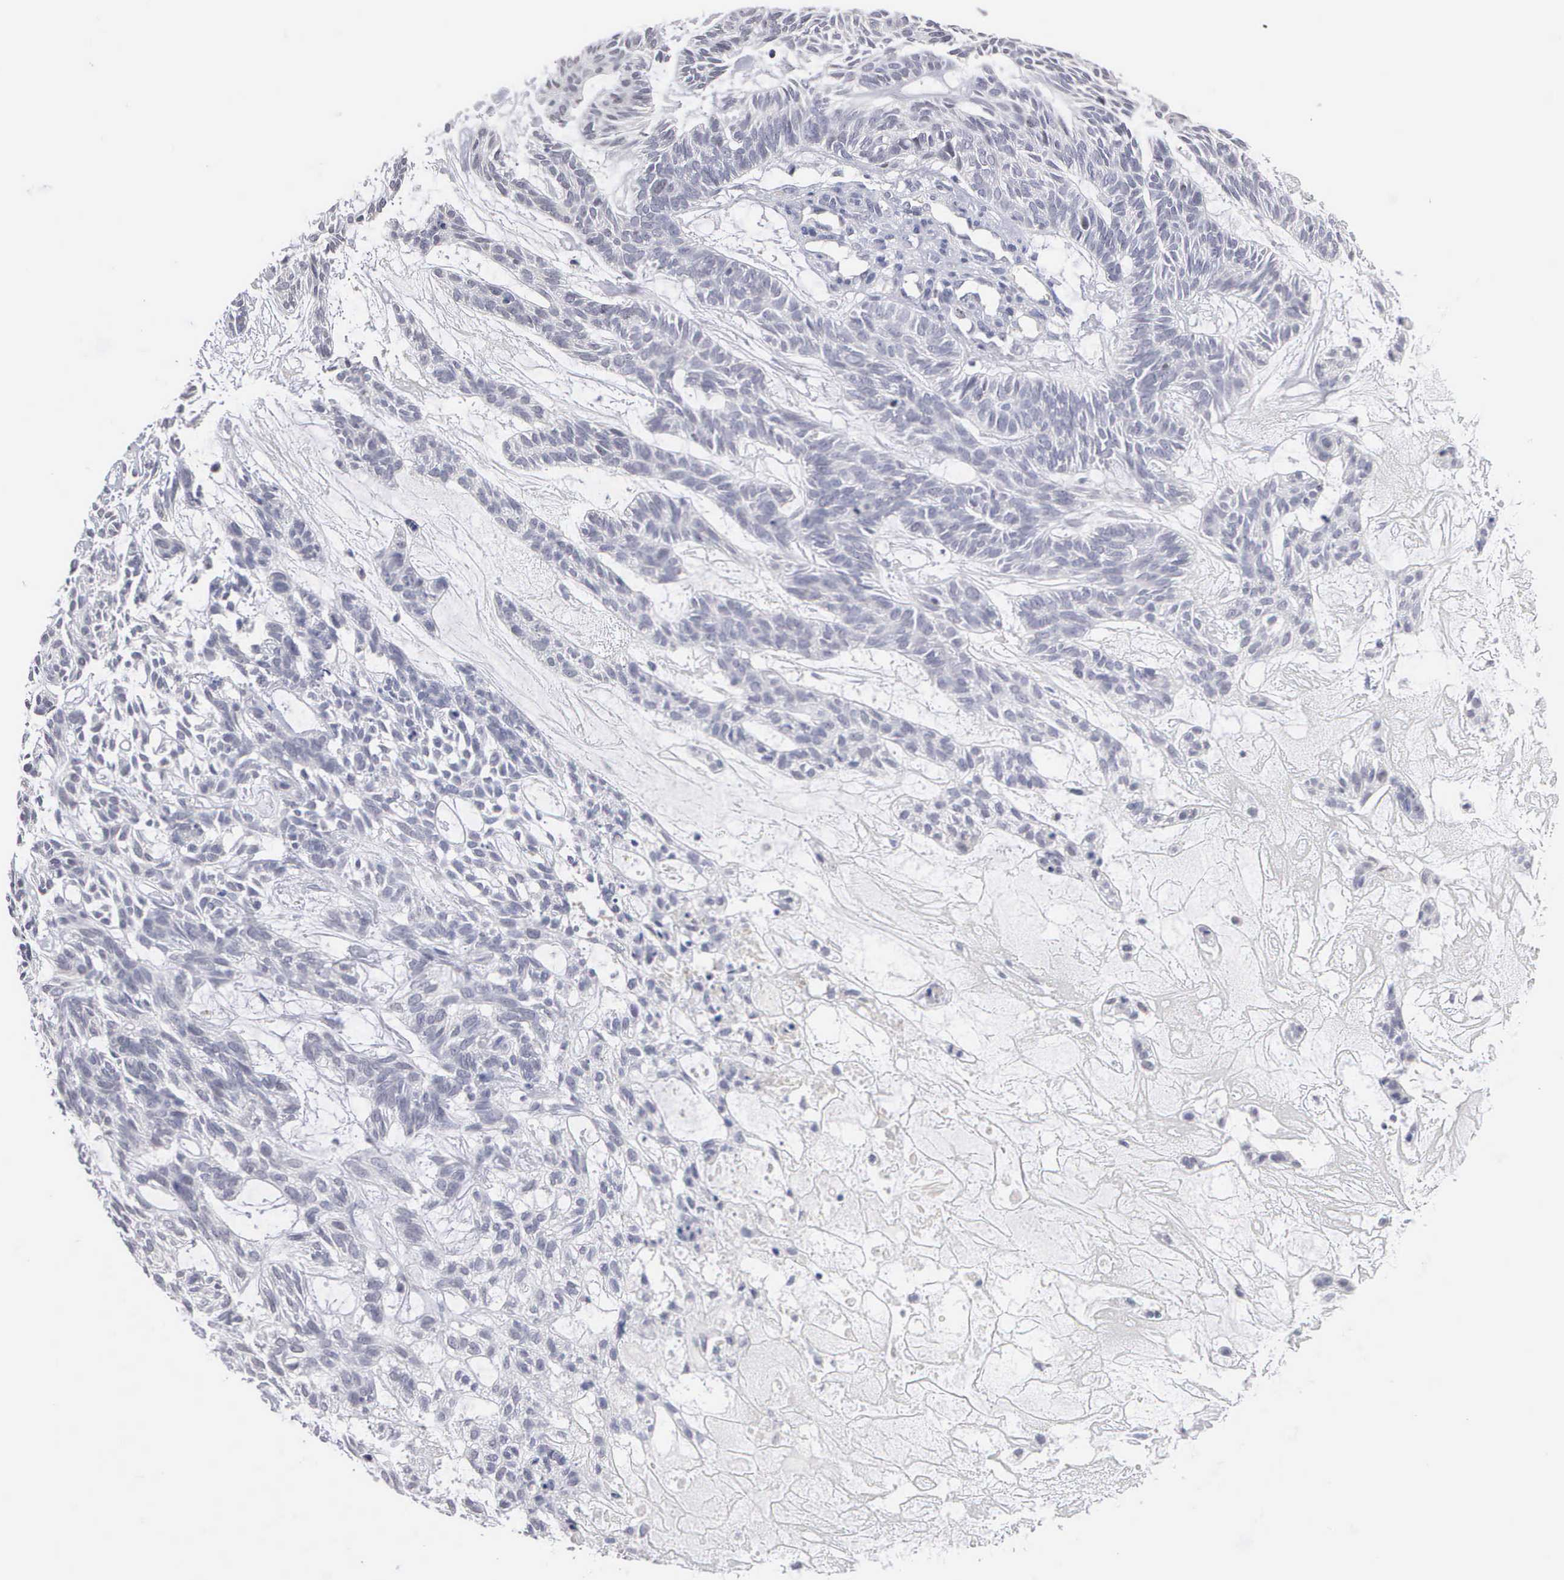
{"staining": {"intensity": "negative", "quantity": "none", "location": "none"}, "tissue": "skin cancer", "cell_type": "Tumor cells", "image_type": "cancer", "snomed": [{"axis": "morphology", "description": "Basal cell carcinoma"}, {"axis": "topography", "description": "Skin"}], "caption": "Immunohistochemistry image of neoplastic tissue: skin basal cell carcinoma stained with DAB displays no significant protein staining in tumor cells.", "gene": "KDM6A", "patient": {"sex": "male", "age": 75}}